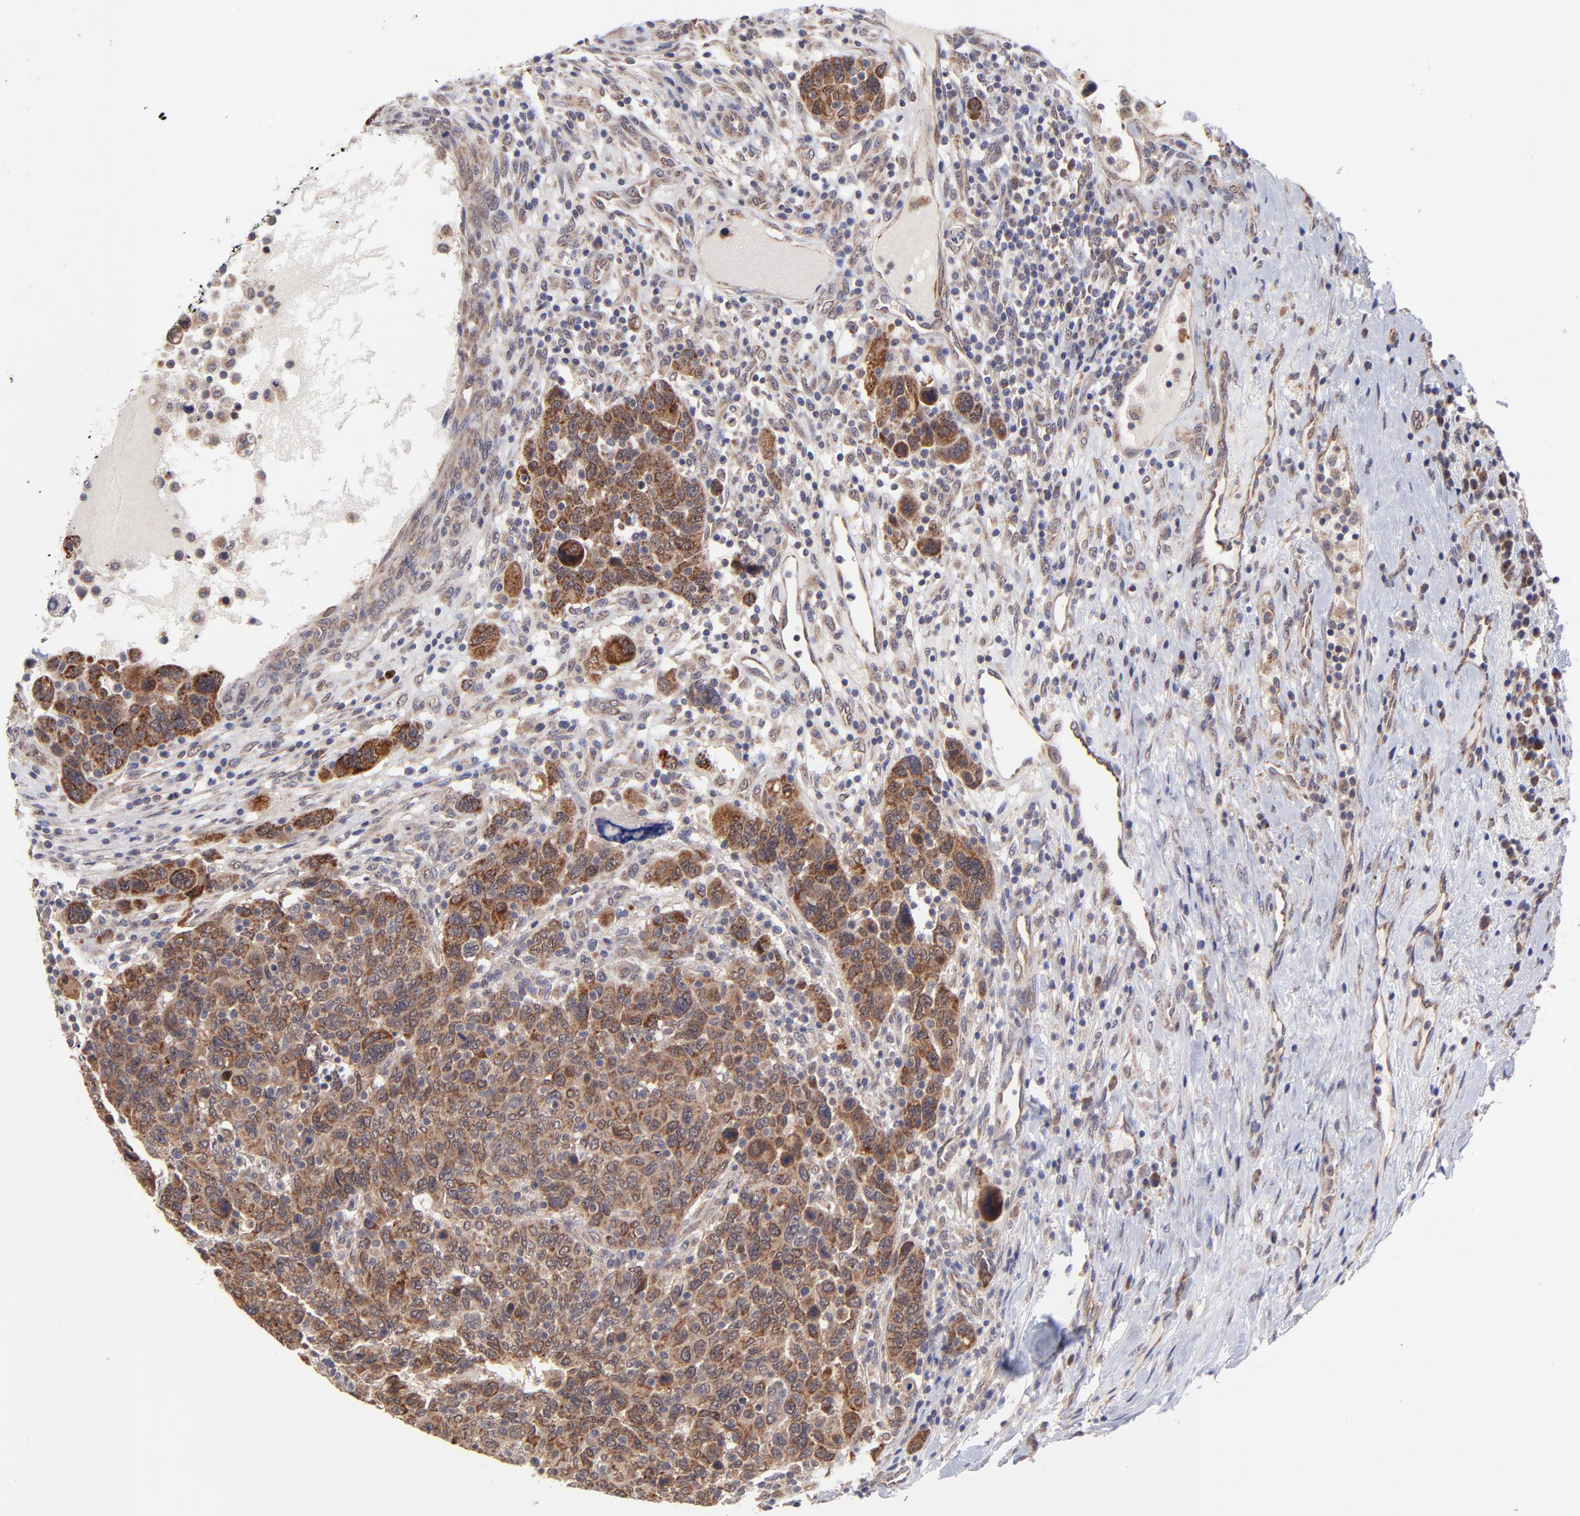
{"staining": {"intensity": "strong", "quantity": ">75%", "location": "cytoplasmic/membranous"}, "tissue": "breast cancer", "cell_type": "Tumor cells", "image_type": "cancer", "snomed": [{"axis": "morphology", "description": "Duct carcinoma"}, {"axis": "topography", "description": "Breast"}], "caption": "Immunohistochemical staining of human breast cancer reveals high levels of strong cytoplasmic/membranous expression in about >75% of tumor cells.", "gene": "UBE2H", "patient": {"sex": "female", "age": 37}}